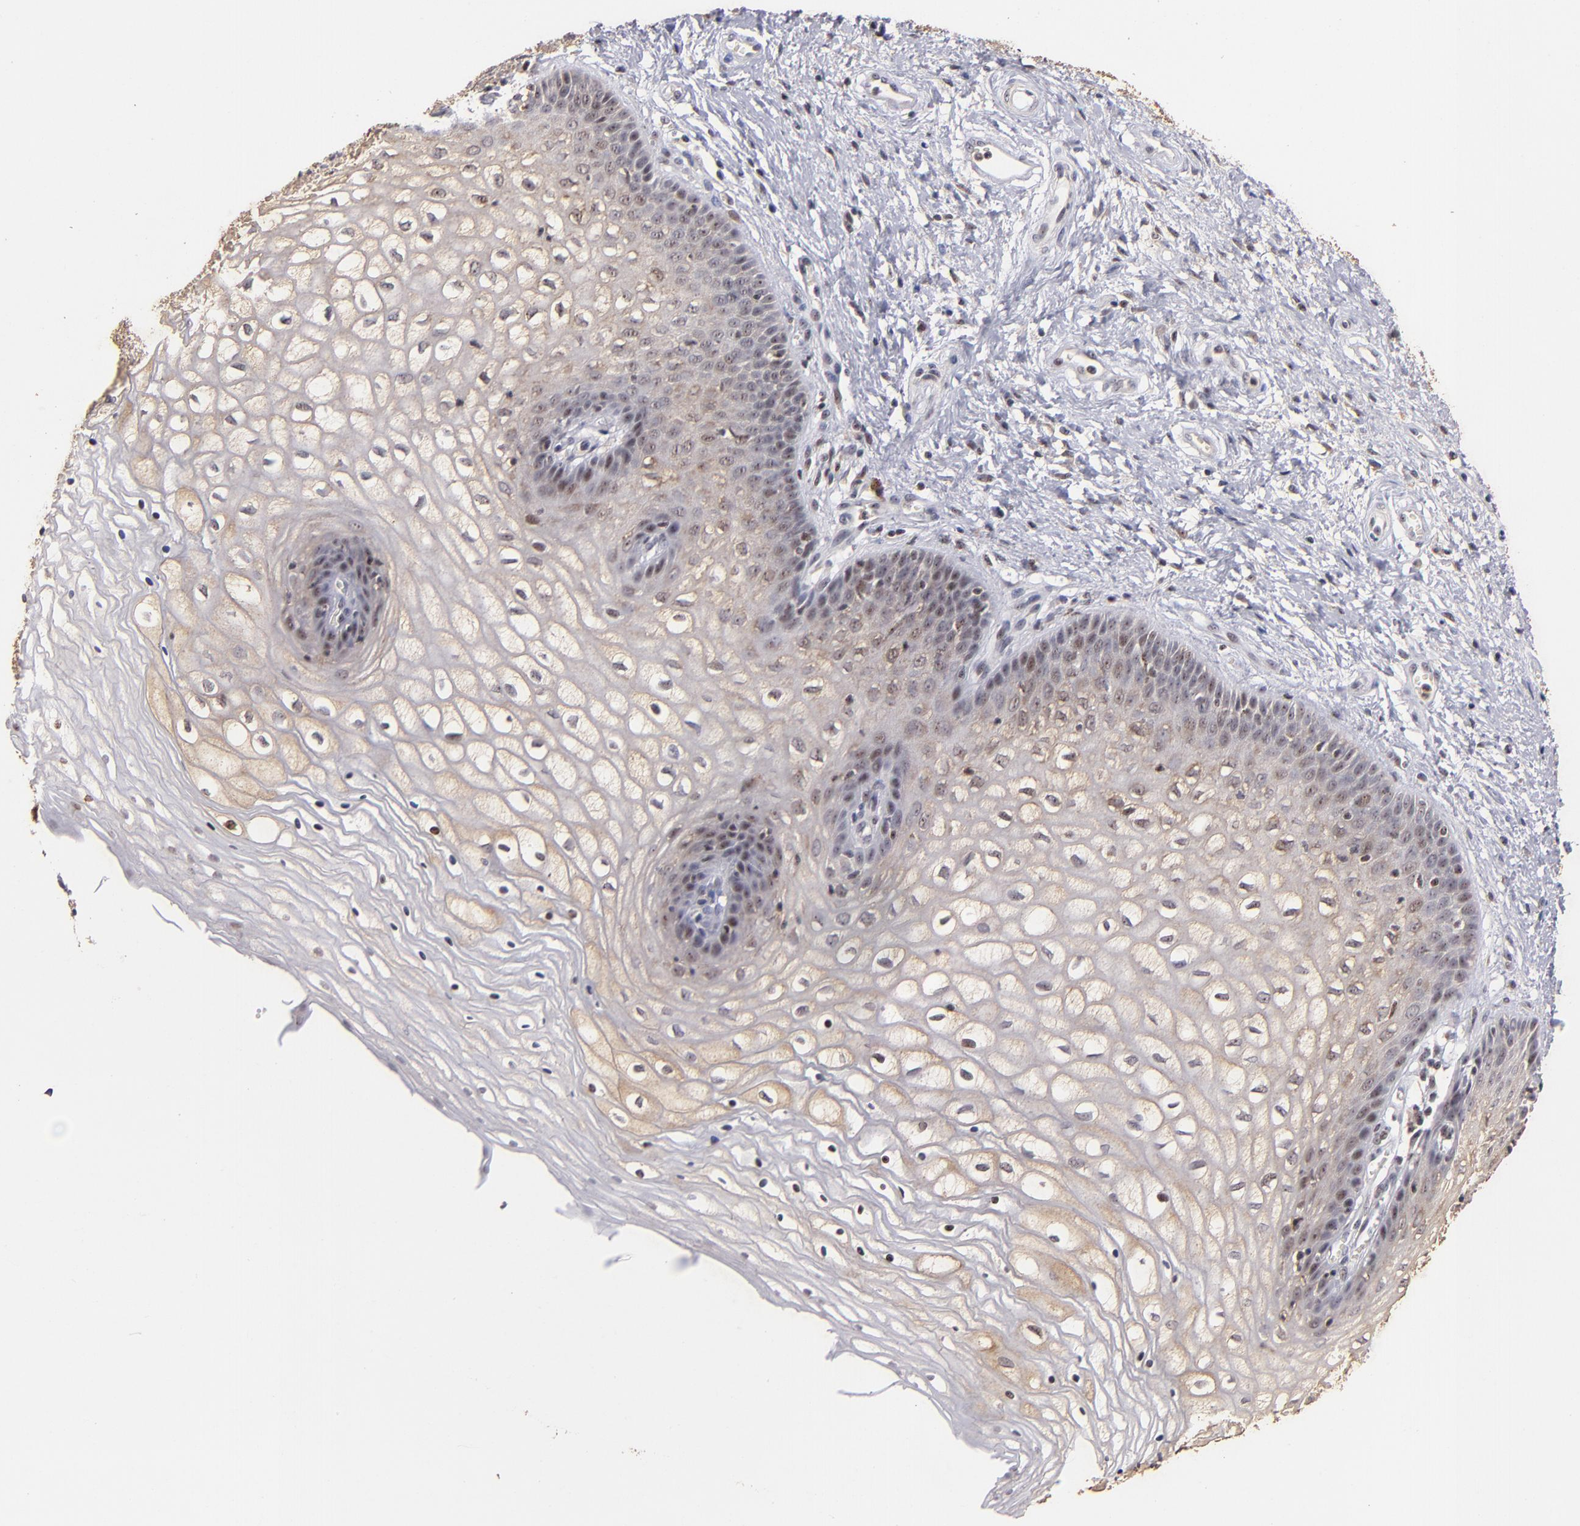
{"staining": {"intensity": "weak", "quantity": "25%-75%", "location": "cytoplasmic/membranous"}, "tissue": "vagina", "cell_type": "Squamous epithelial cells", "image_type": "normal", "snomed": [{"axis": "morphology", "description": "Normal tissue, NOS"}, {"axis": "topography", "description": "Vagina"}], "caption": "A high-resolution histopathology image shows IHC staining of unremarkable vagina, which displays weak cytoplasmic/membranous expression in about 25%-75% of squamous epithelial cells.", "gene": "PCNX4", "patient": {"sex": "female", "age": 34}}